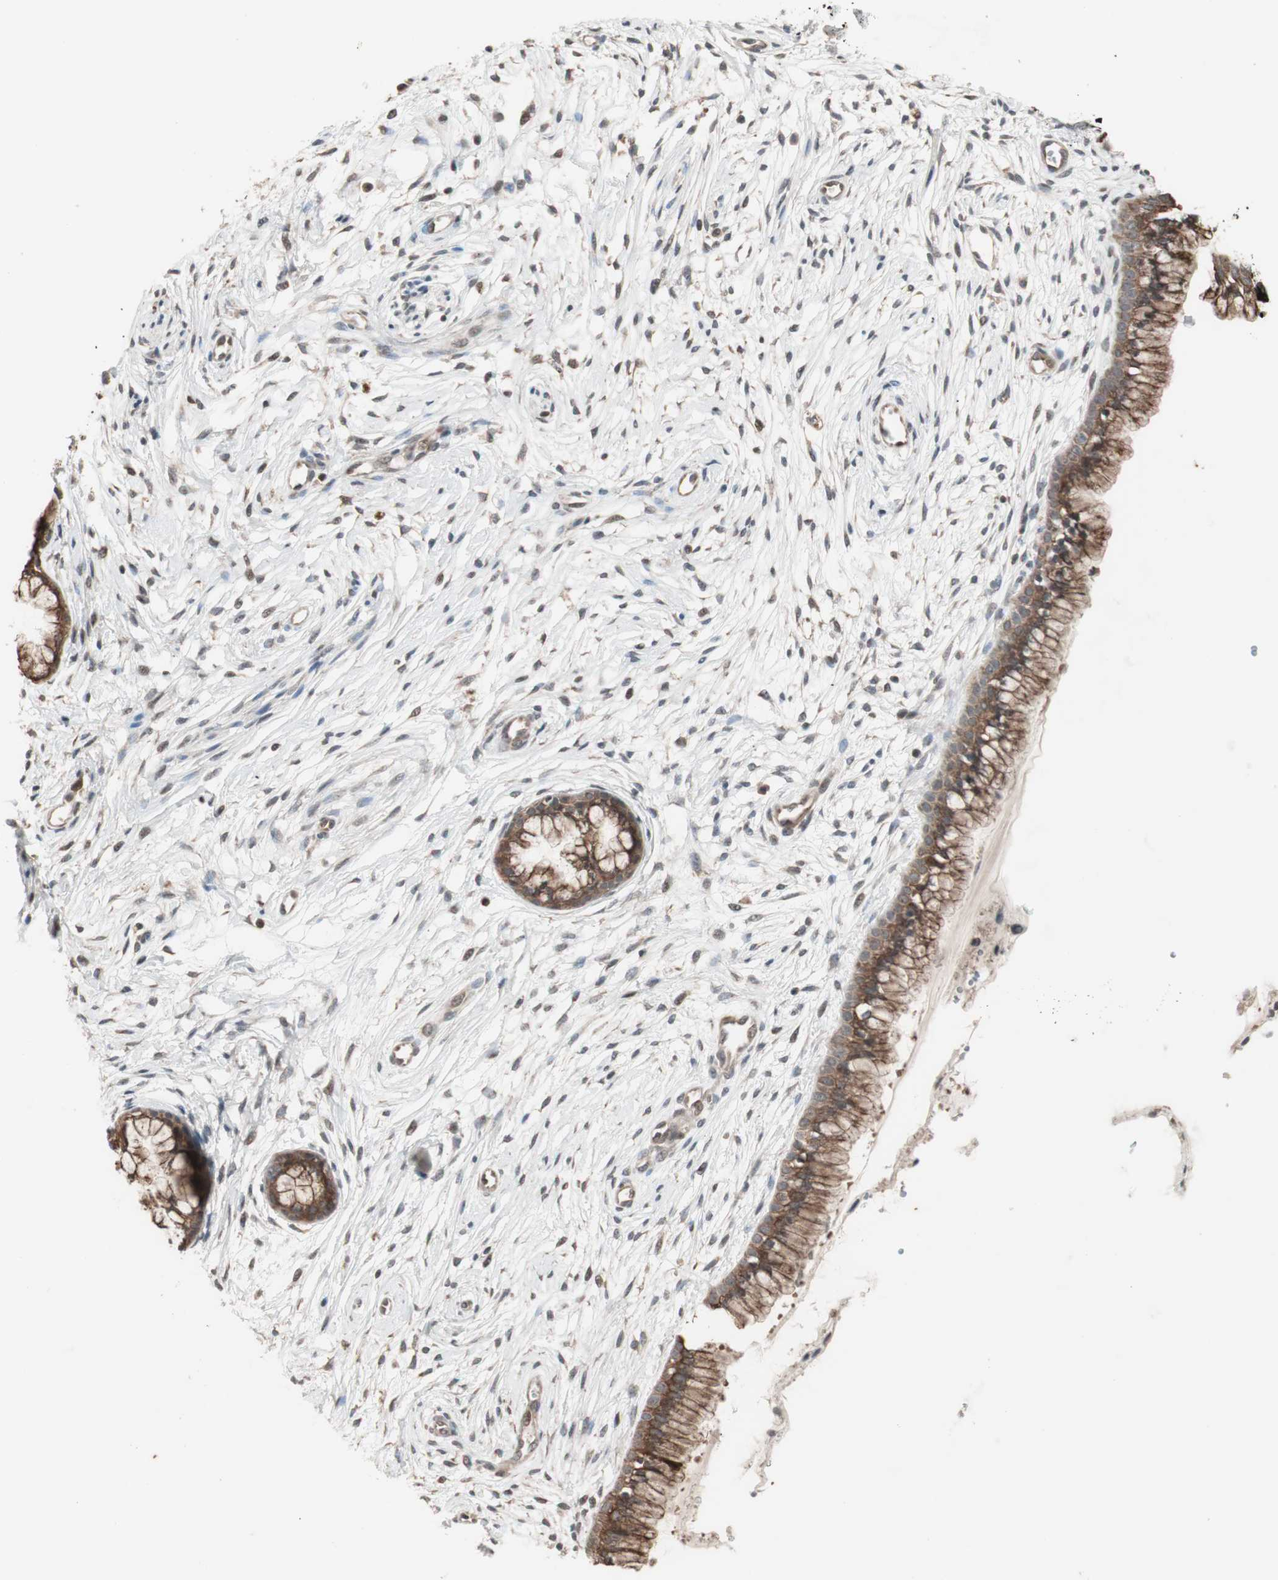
{"staining": {"intensity": "moderate", "quantity": ">75%", "location": "cytoplasmic/membranous"}, "tissue": "cervix", "cell_type": "Glandular cells", "image_type": "normal", "snomed": [{"axis": "morphology", "description": "Normal tissue, NOS"}, {"axis": "topography", "description": "Cervix"}], "caption": "Glandular cells reveal moderate cytoplasmic/membranous expression in about >75% of cells in unremarkable cervix. Immunohistochemistry stains the protein in brown and the nuclei are stained blue.", "gene": "FBXO5", "patient": {"sex": "female", "age": 39}}